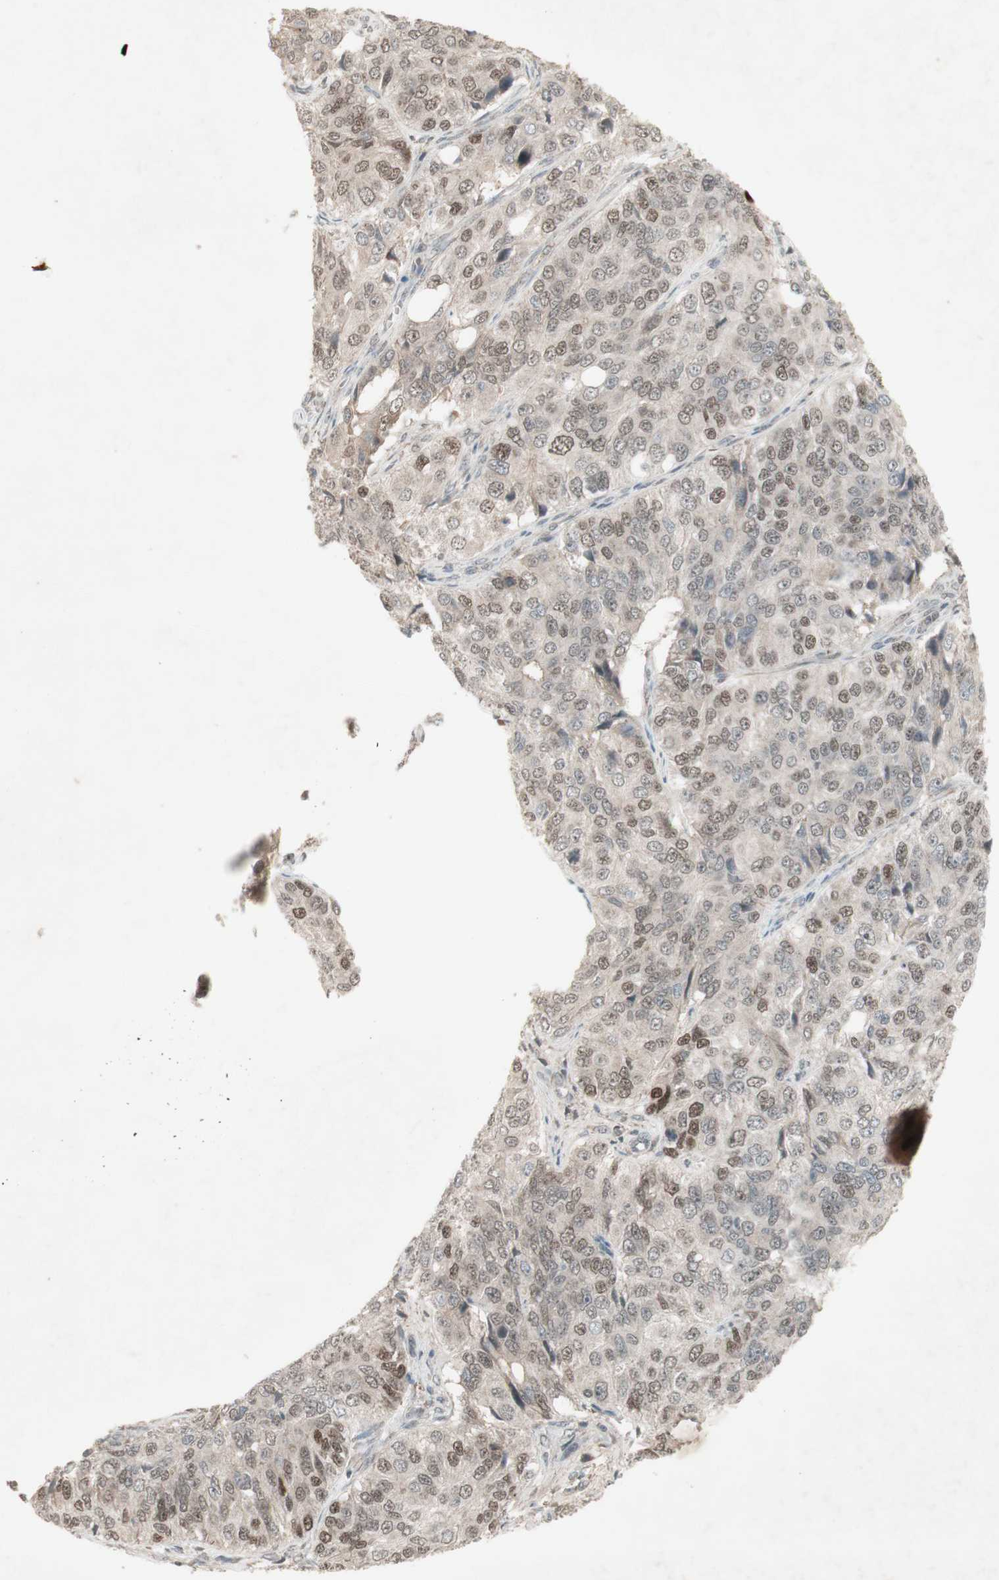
{"staining": {"intensity": "weak", "quantity": ">75%", "location": "nuclear"}, "tissue": "ovarian cancer", "cell_type": "Tumor cells", "image_type": "cancer", "snomed": [{"axis": "morphology", "description": "Carcinoma, endometroid"}, {"axis": "topography", "description": "Ovary"}], "caption": "Immunohistochemistry staining of ovarian cancer, which demonstrates low levels of weak nuclear expression in about >75% of tumor cells indicating weak nuclear protein staining. The staining was performed using DAB (brown) for protein detection and nuclei were counterstained in hematoxylin (blue).", "gene": "MSH6", "patient": {"sex": "female", "age": 51}}